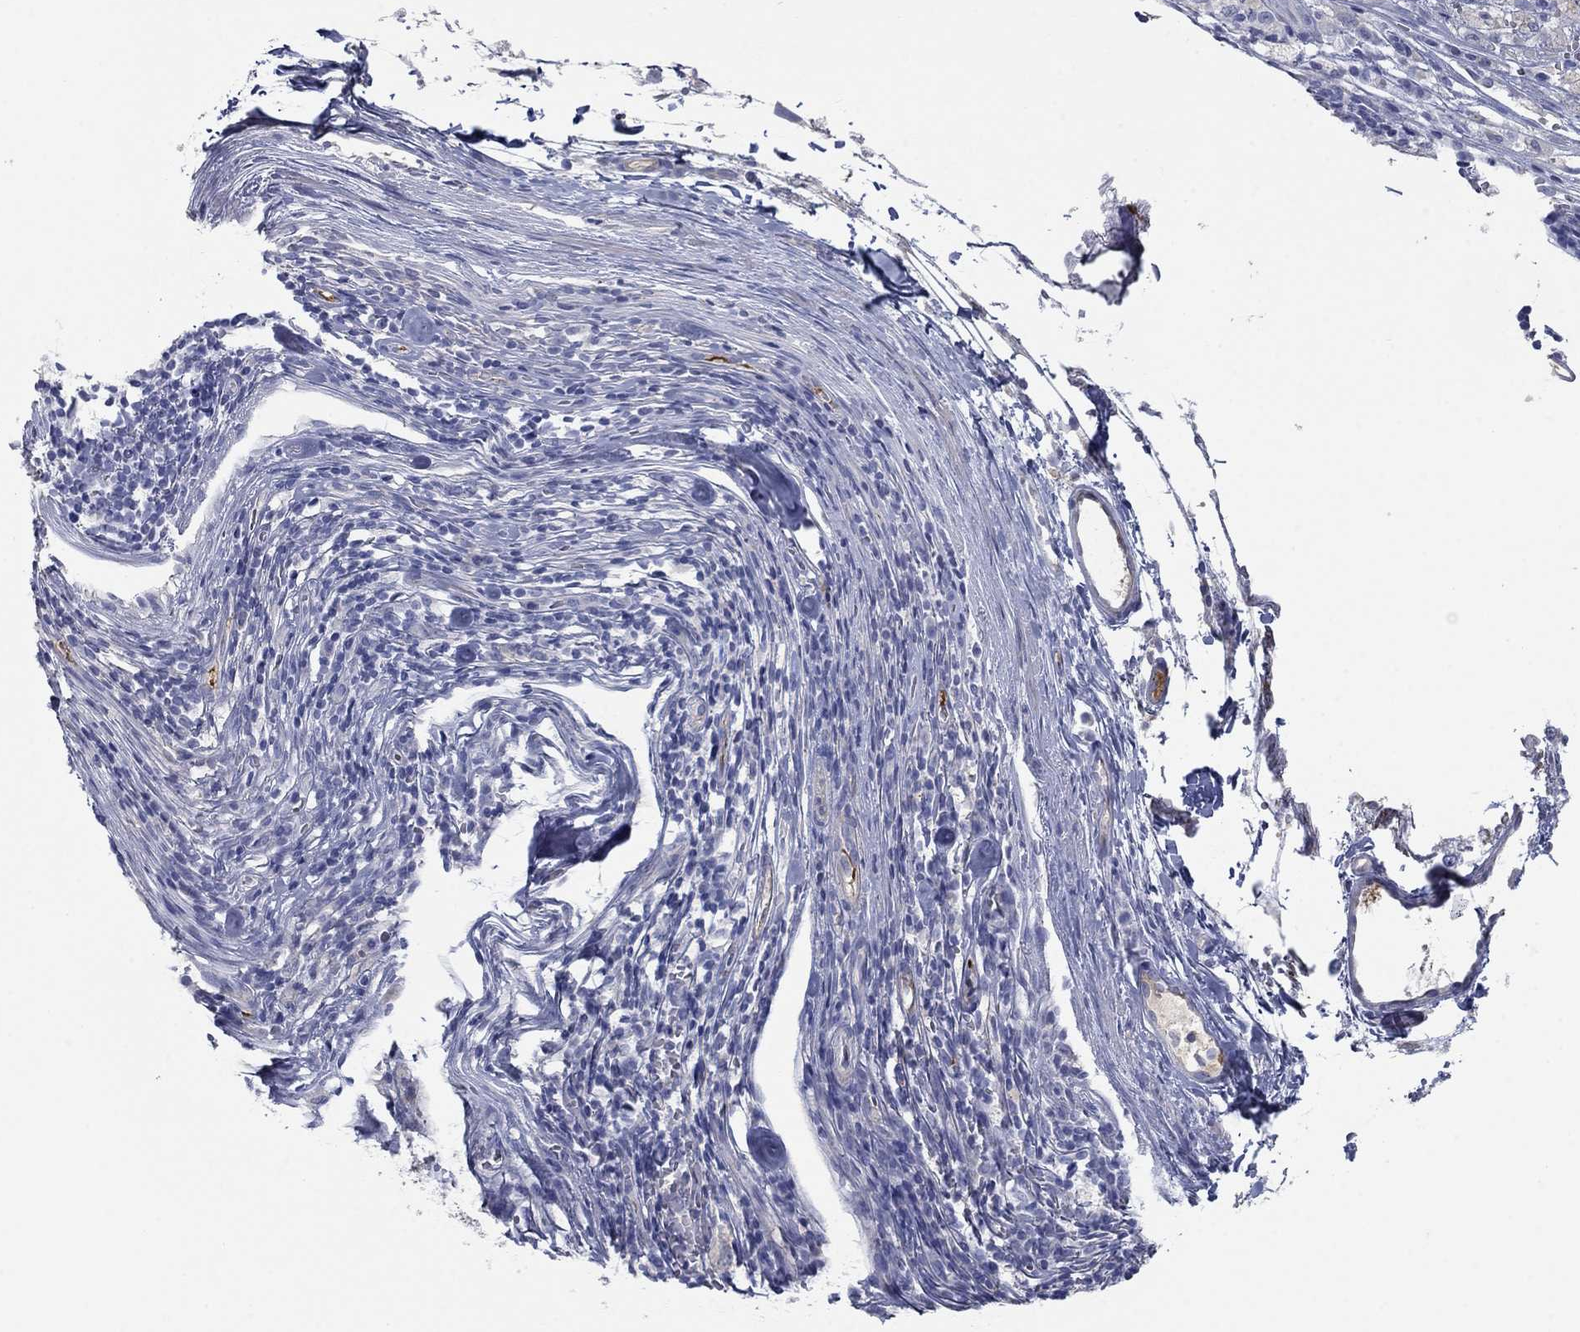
{"staining": {"intensity": "negative", "quantity": "none", "location": "none"}, "tissue": "melanoma", "cell_type": "Tumor cells", "image_type": "cancer", "snomed": [{"axis": "morphology", "description": "Malignant melanoma, Metastatic site"}, {"axis": "topography", "description": "Lymph node"}], "caption": "Immunohistochemical staining of malignant melanoma (metastatic site) exhibits no significant staining in tumor cells.", "gene": "APOC3", "patient": {"sex": "female", "age": 64}}